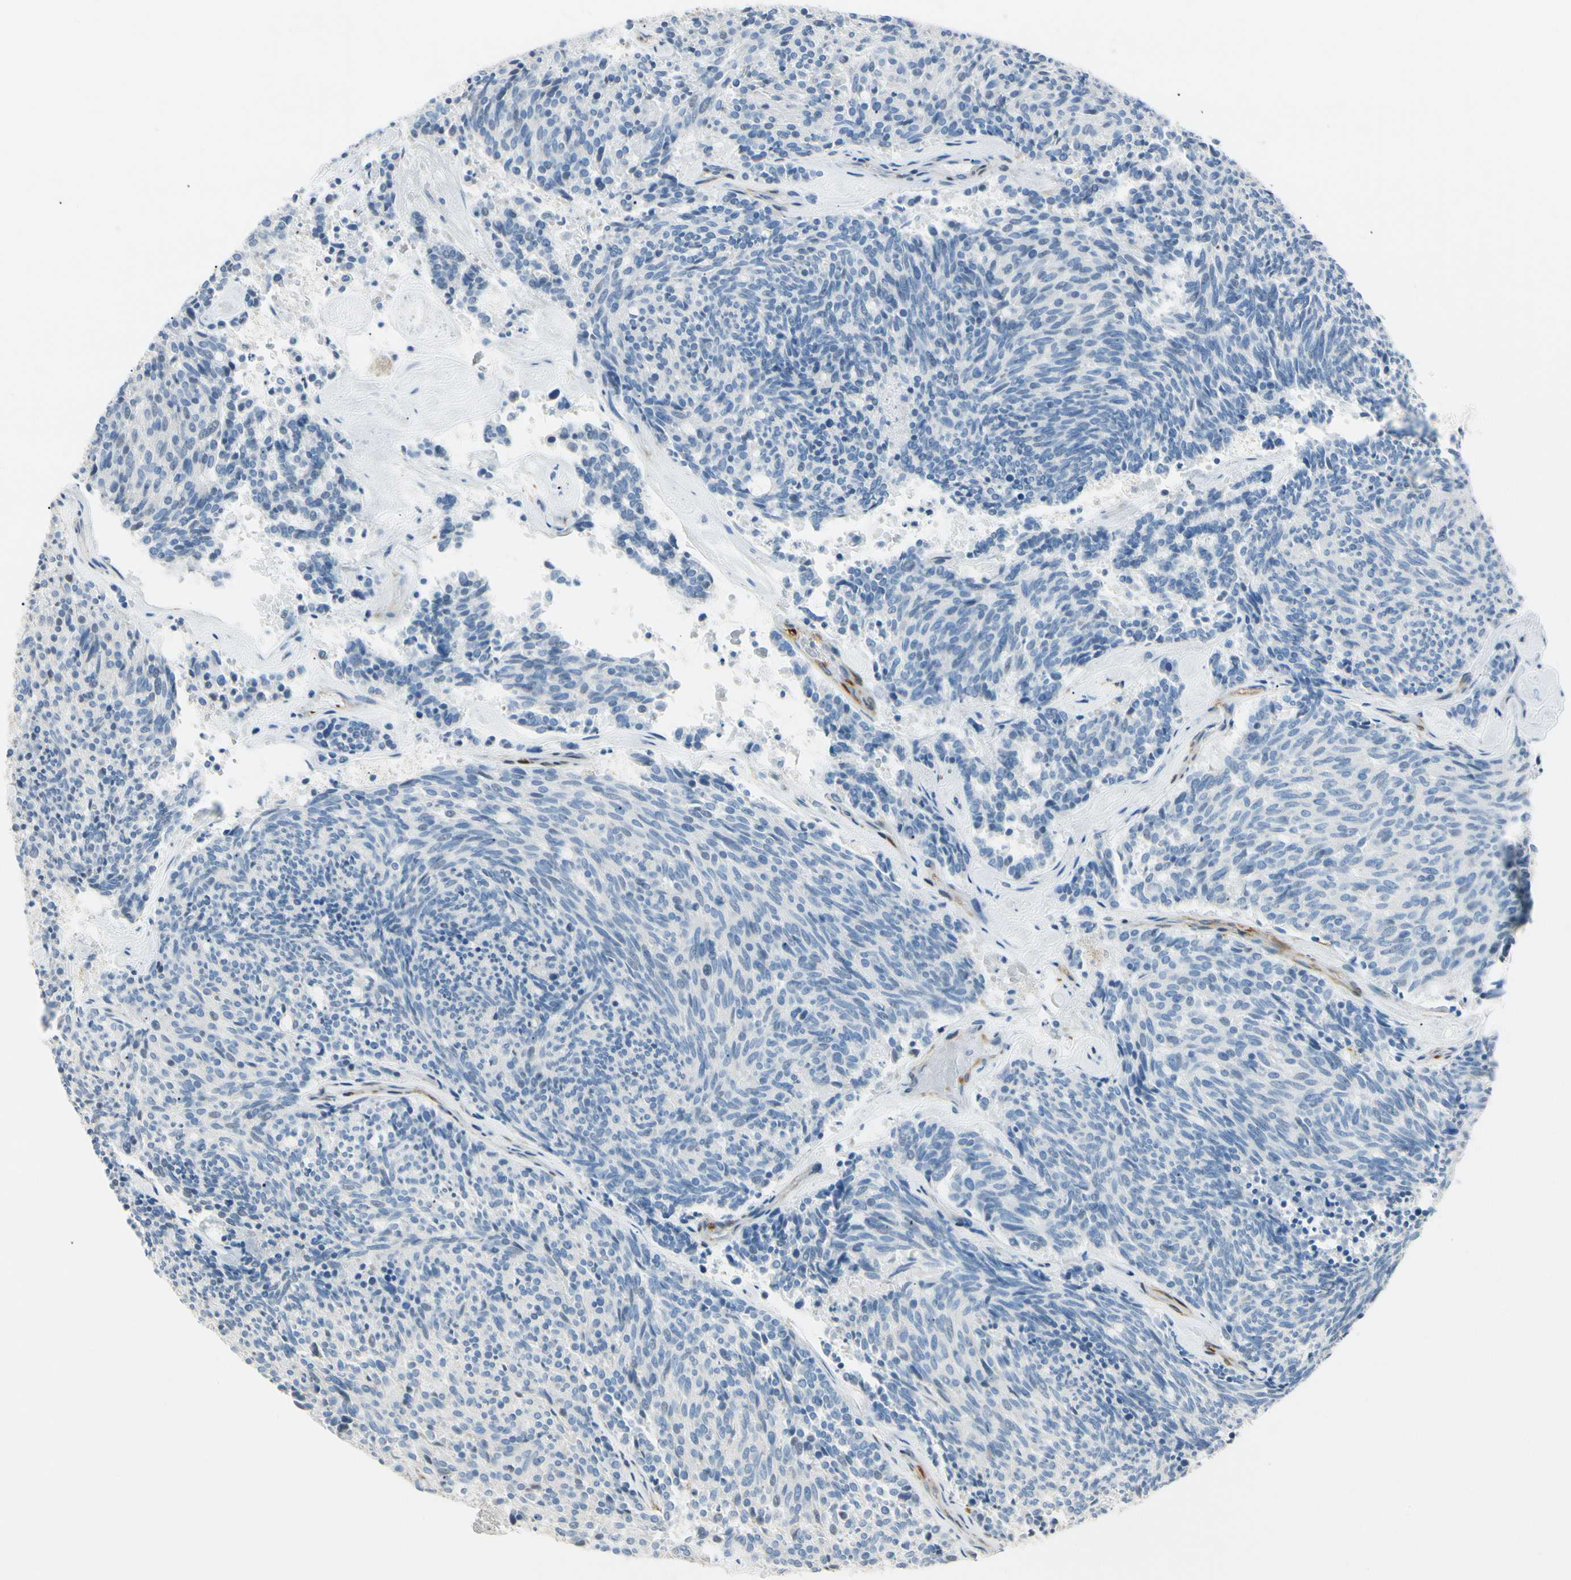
{"staining": {"intensity": "negative", "quantity": "none", "location": "none"}, "tissue": "carcinoid", "cell_type": "Tumor cells", "image_type": "cancer", "snomed": [{"axis": "morphology", "description": "Carcinoid, malignant, NOS"}, {"axis": "topography", "description": "Pancreas"}], "caption": "Tumor cells show no significant protein positivity in carcinoid.", "gene": "AMPH", "patient": {"sex": "female", "age": 54}}